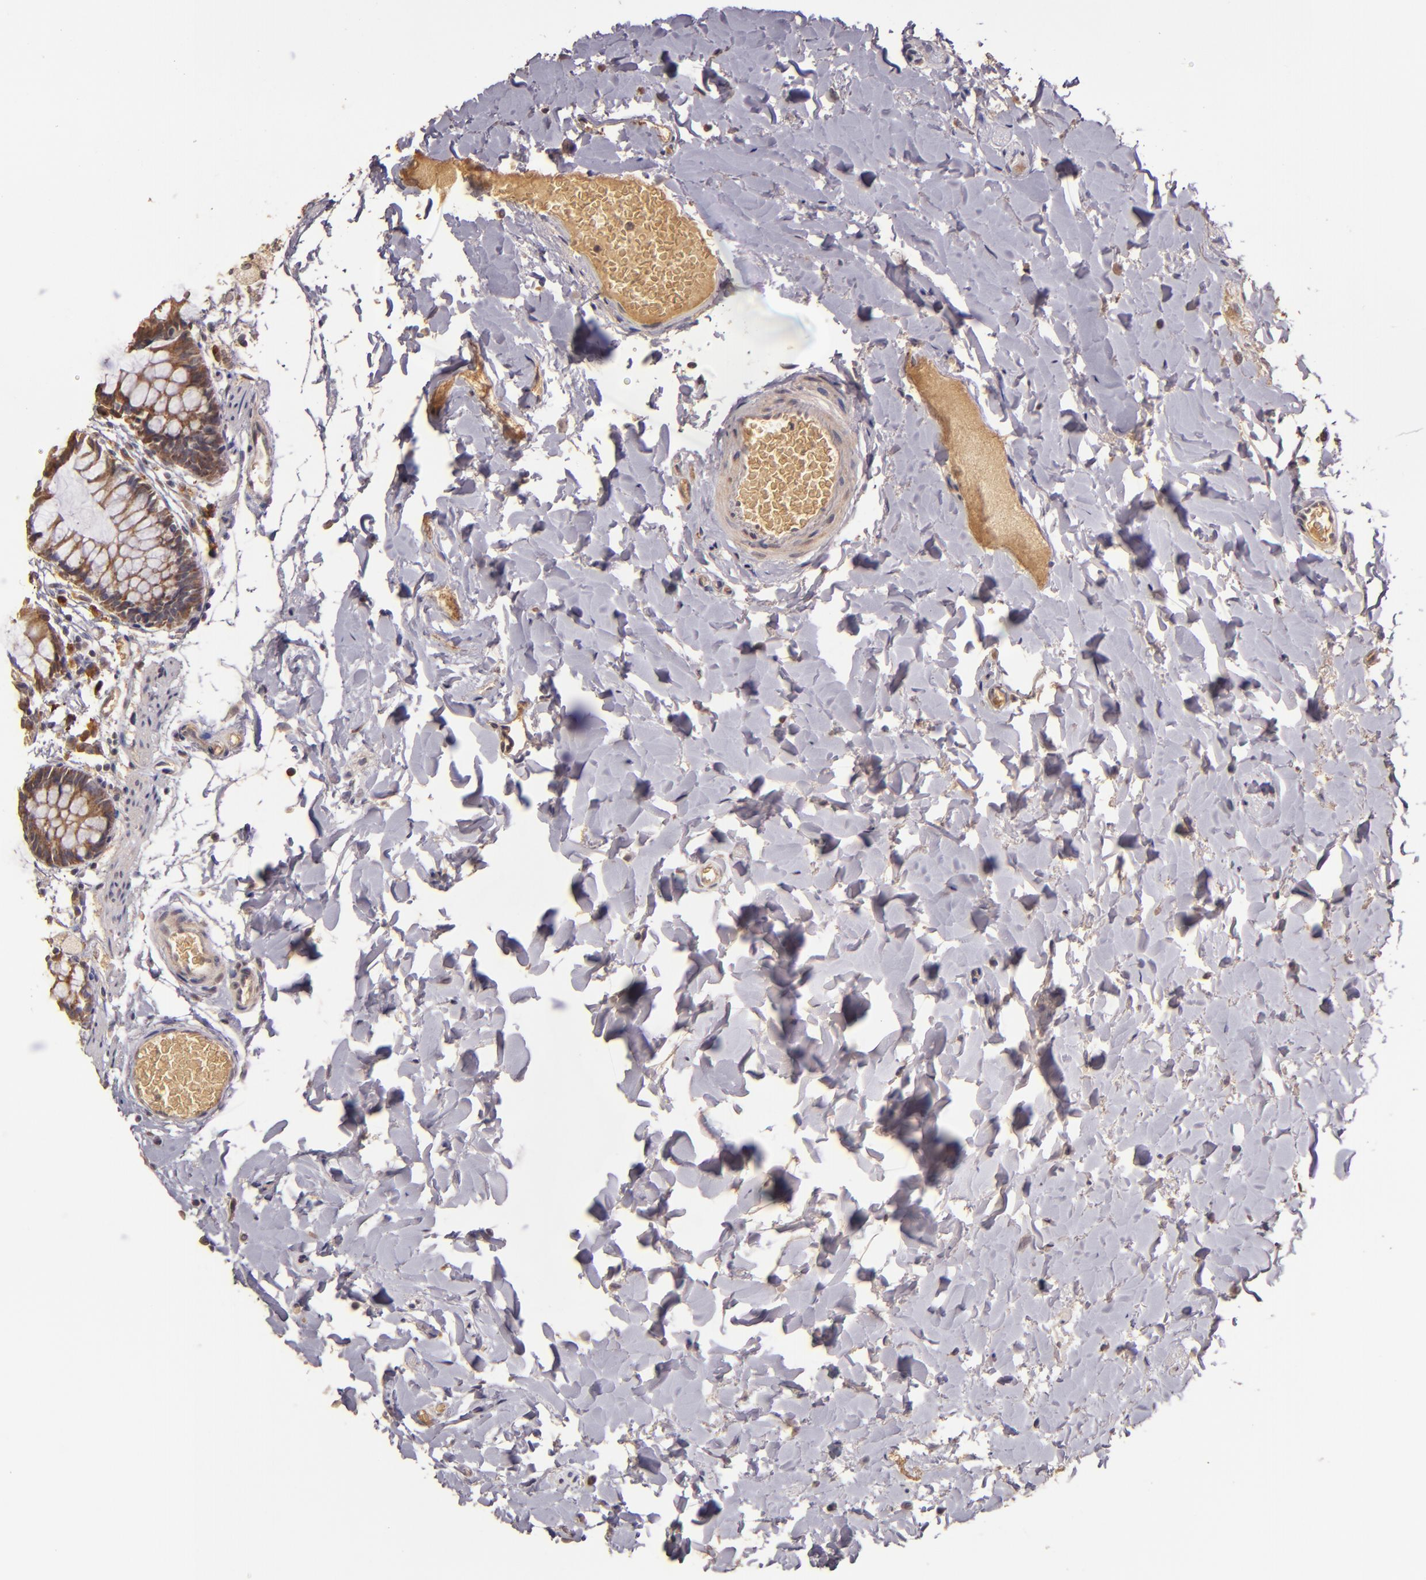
{"staining": {"intensity": "negative", "quantity": "none", "location": "none"}, "tissue": "colon", "cell_type": "Endothelial cells", "image_type": "normal", "snomed": [{"axis": "morphology", "description": "Normal tissue, NOS"}, {"axis": "topography", "description": "Smooth muscle"}, {"axis": "topography", "description": "Colon"}], "caption": "DAB immunohistochemical staining of unremarkable human colon displays no significant expression in endothelial cells. Brightfield microscopy of immunohistochemistry (IHC) stained with DAB (3,3'-diaminobenzidine) (brown) and hematoxylin (blue), captured at high magnification.", "gene": "ABL1", "patient": {"sex": "male", "age": 67}}